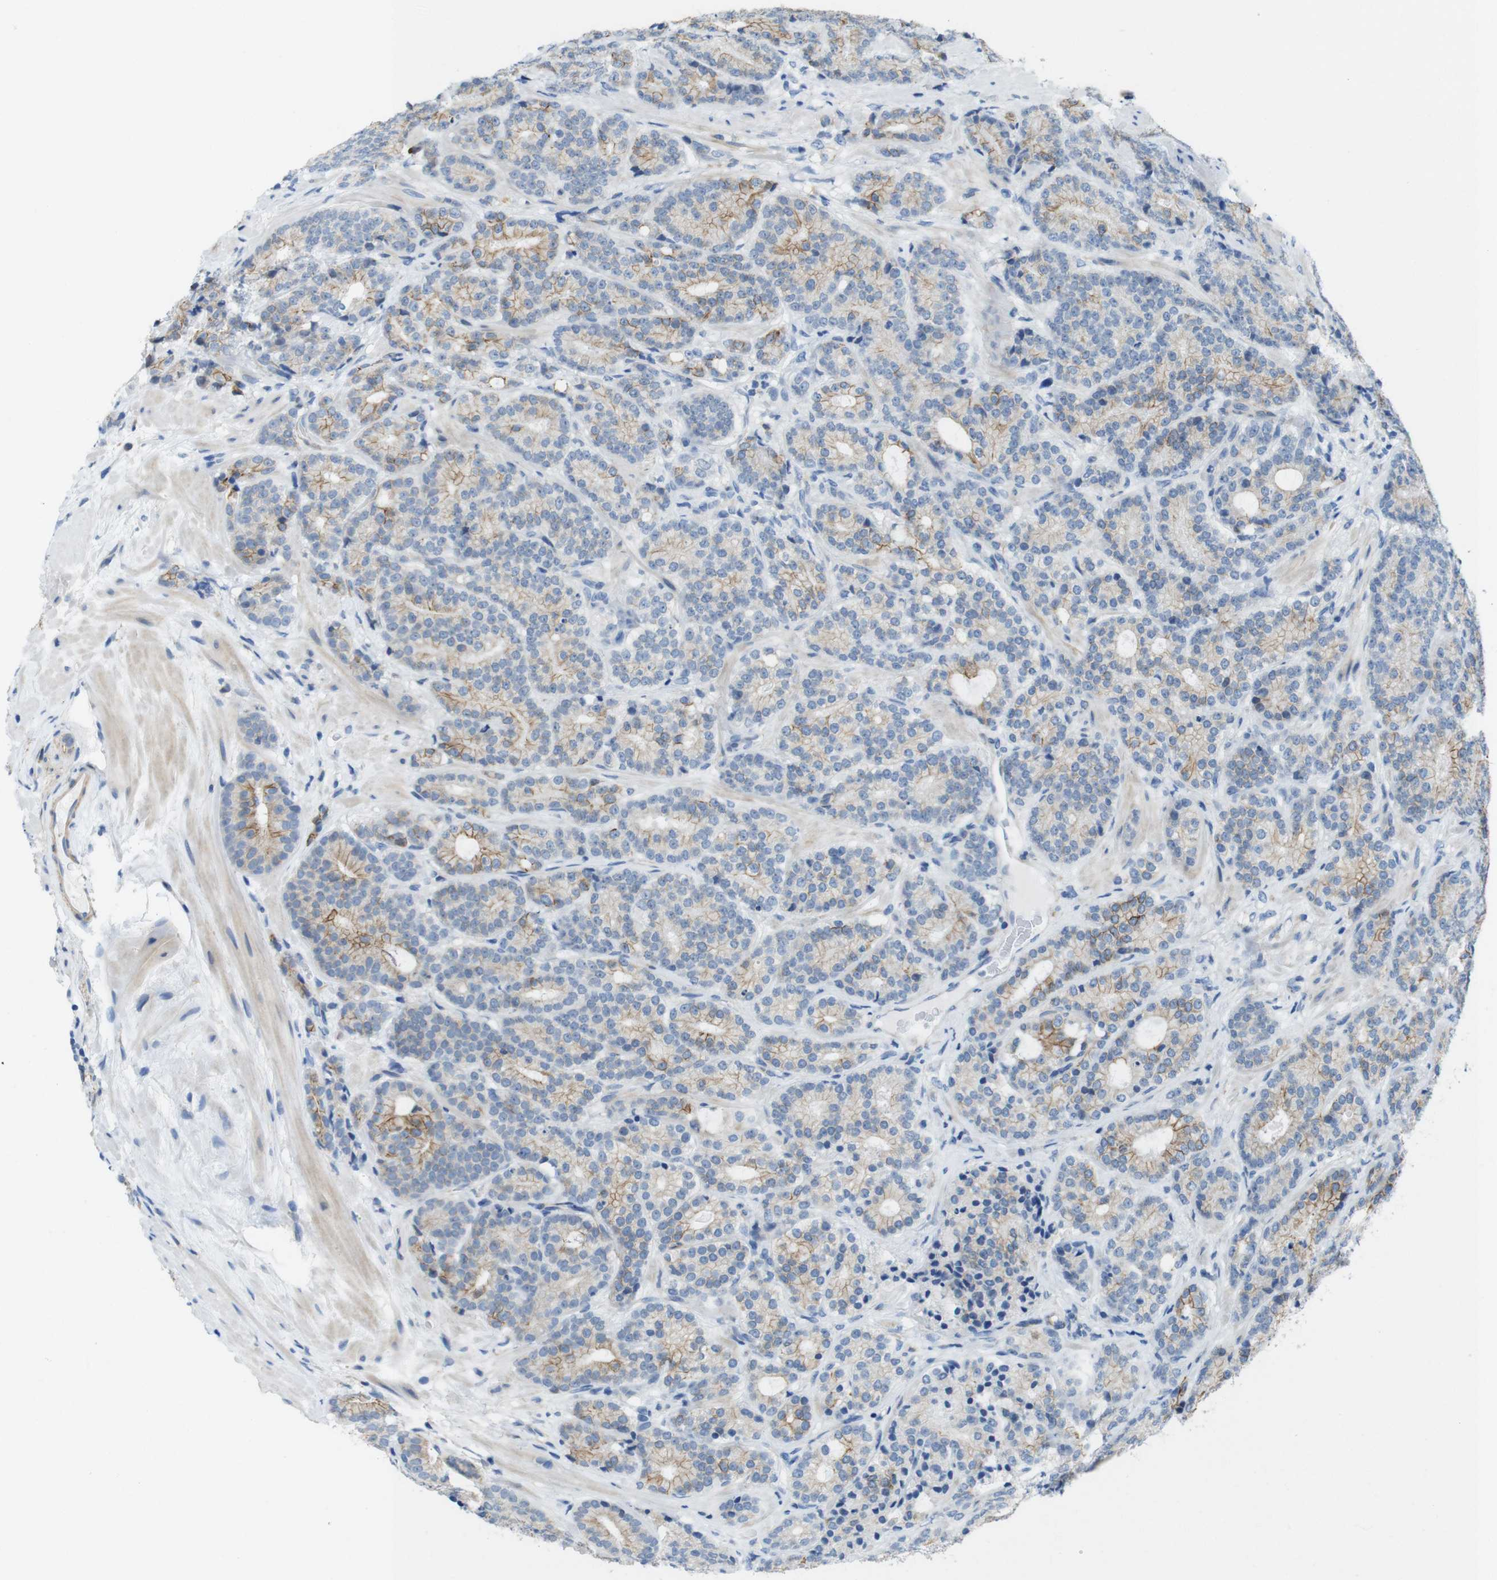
{"staining": {"intensity": "moderate", "quantity": "<25%", "location": "cytoplasmic/membranous"}, "tissue": "prostate cancer", "cell_type": "Tumor cells", "image_type": "cancer", "snomed": [{"axis": "morphology", "description": "Adenocarcinoma, High grade"}, {"axis": "topography", "description": "Prostate"}], "caption": "IHC staining of prostate cancer, which reveals low levels of moderate cytoplasmic/membranous positivity in about <25% of tumor cells indicating moderate cytoplasmic/membranous protein expression. The staining was performed using DAB (3,3'-diaminobenzidine) (brown) for protein detection and nuclei were counterstained in hematoxylin (blue).", "gene": "CLMN", "patient": {"sex": "male", "age": 61}}